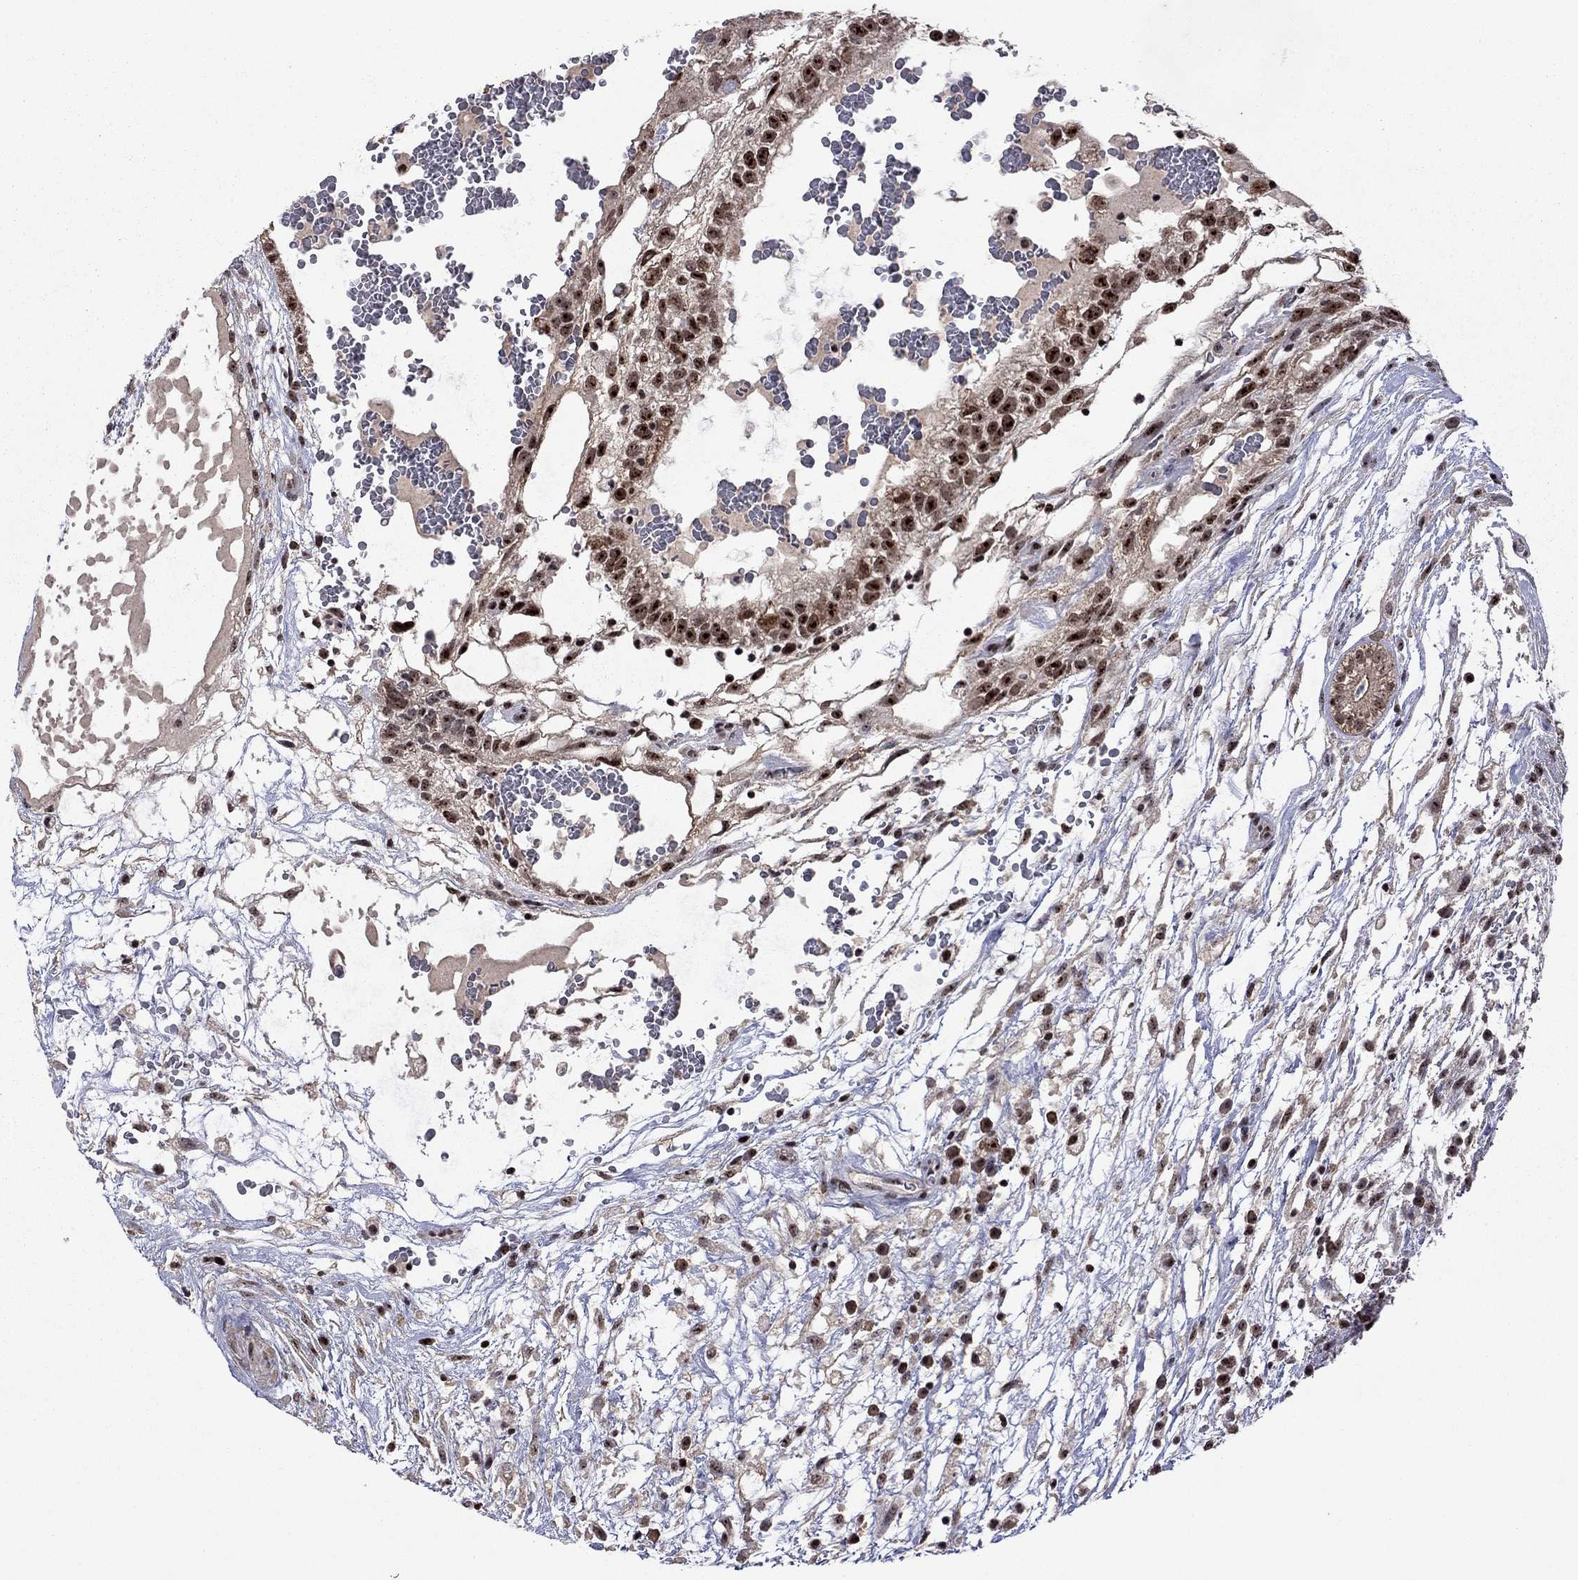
{"staining": {"intensity": "strong", "quantity": ">75%", "location": "nuclear"}, "tissue": "testis cancer", "cell_type": "Tumor cells", "image_type": "cancer", "snomed": [{"axis": "morphology", "description": "Normal tissue, NOS"}, {"axis": "morphology", "description": "Carcinoma, Embryonal, NOS"}, {"axis": "topography", "description": "Testis"}], "caption": "The histopathology image shows a brown stain indicating the presence of a protein in the nuclear of tumor cells in testis embryonal carcinoma.", "gene": "SPOUT1", "patient": {"sex": "male", "age": 32}}